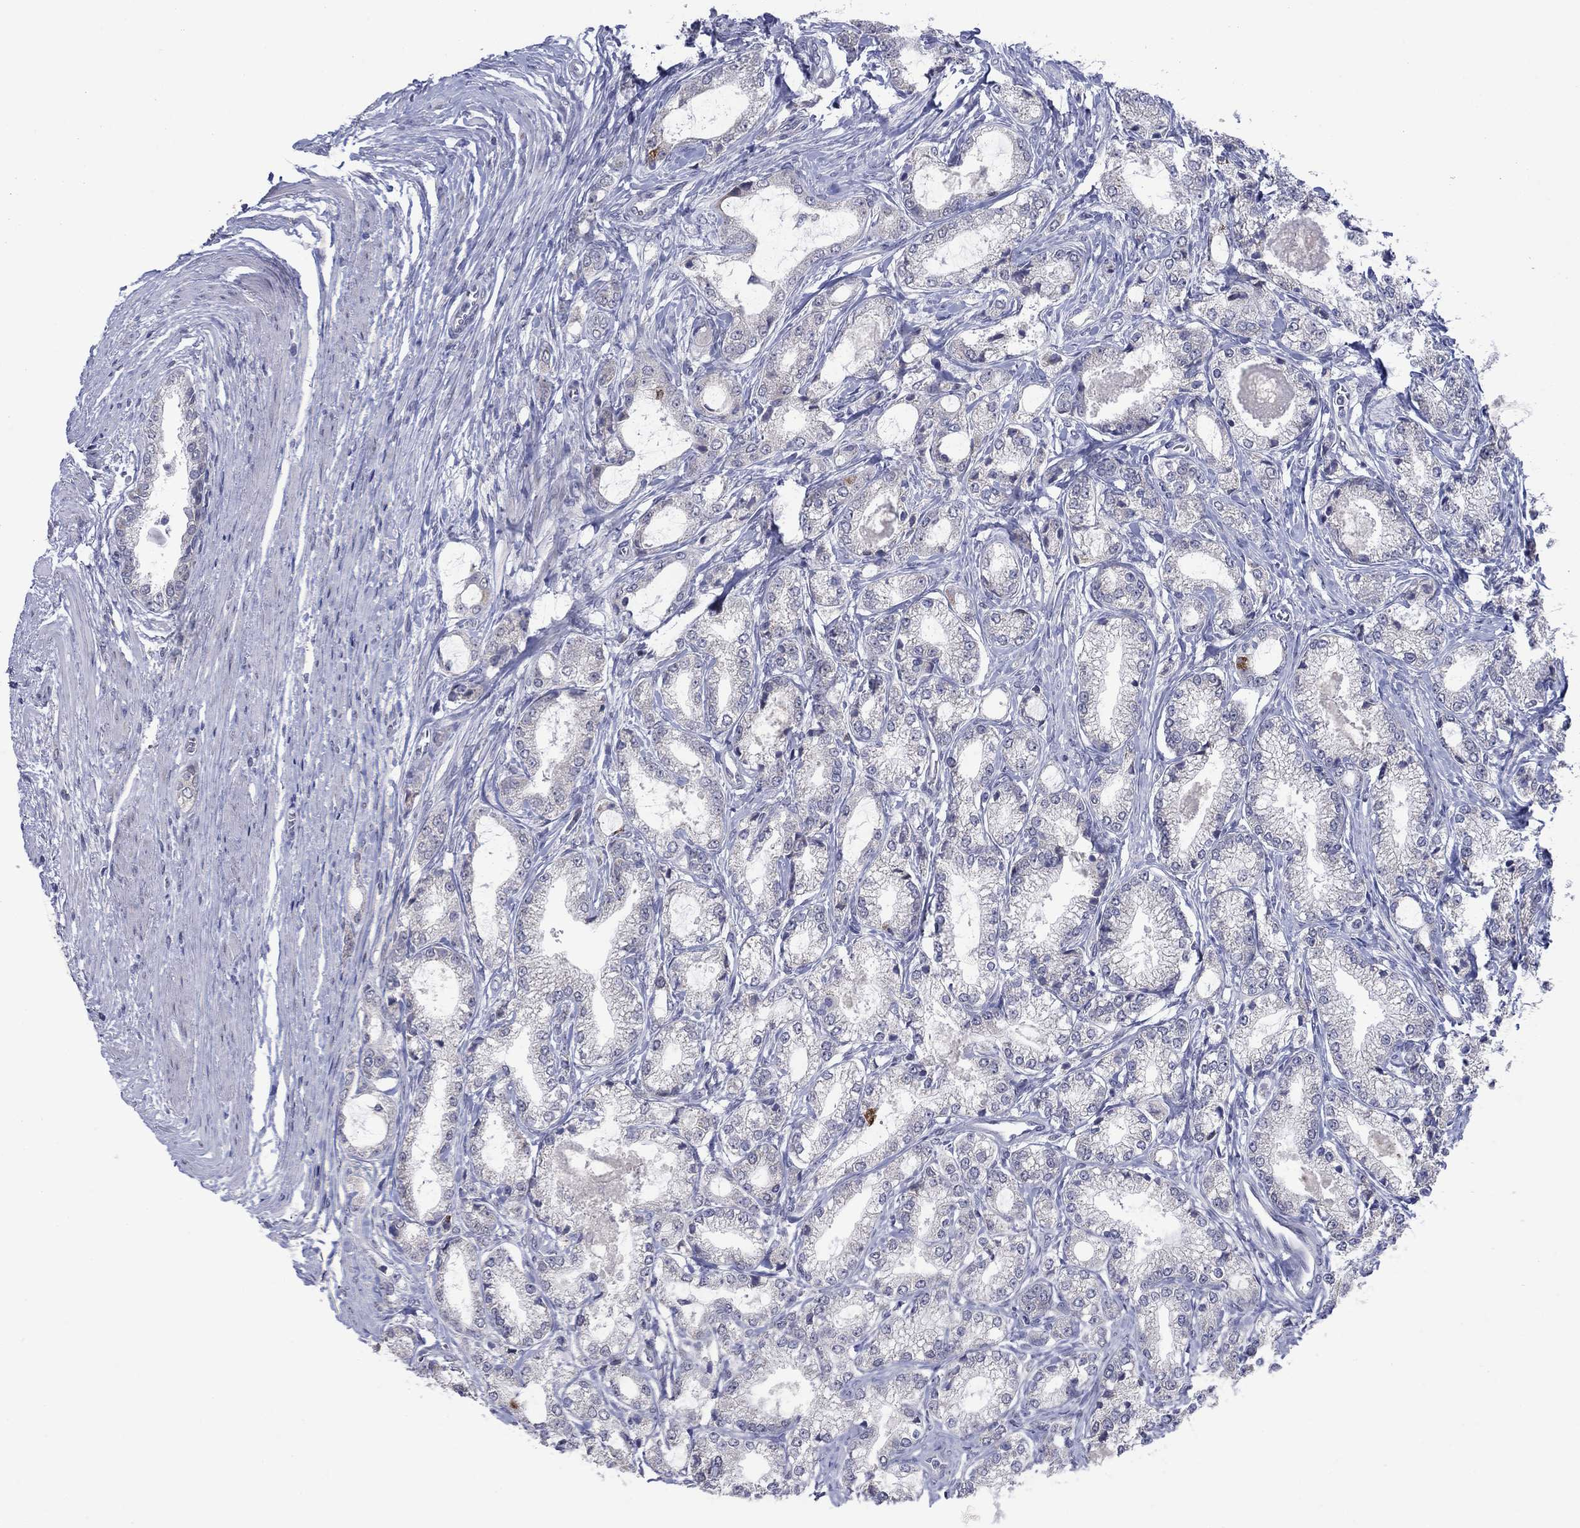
{"staining": {"intensity": "moderate", "quantity": "<25%", "location": "cytoplasmic/membranous"}, "tissue": "prostate cancer", "cell_type": "Tumor cells", "image_type": "cancer", "snomed": [{"axis": "morphology", "description": "Adenocarcinoma, NOS"}, {"axis": "topography", "description": "Prostate and seminal vesicle, NOS"}, {"axis": "topography", "description": "Prostate"}], "caption": "Approximately <25% of tumor cells in adenocarcinoma (prostate) show moderate cytoplasmic/membranous protein positivity as visualized by brown immunohistochemical staining.", "gene": "SDC1", "patient": {"sex": "male", "age": 62}}